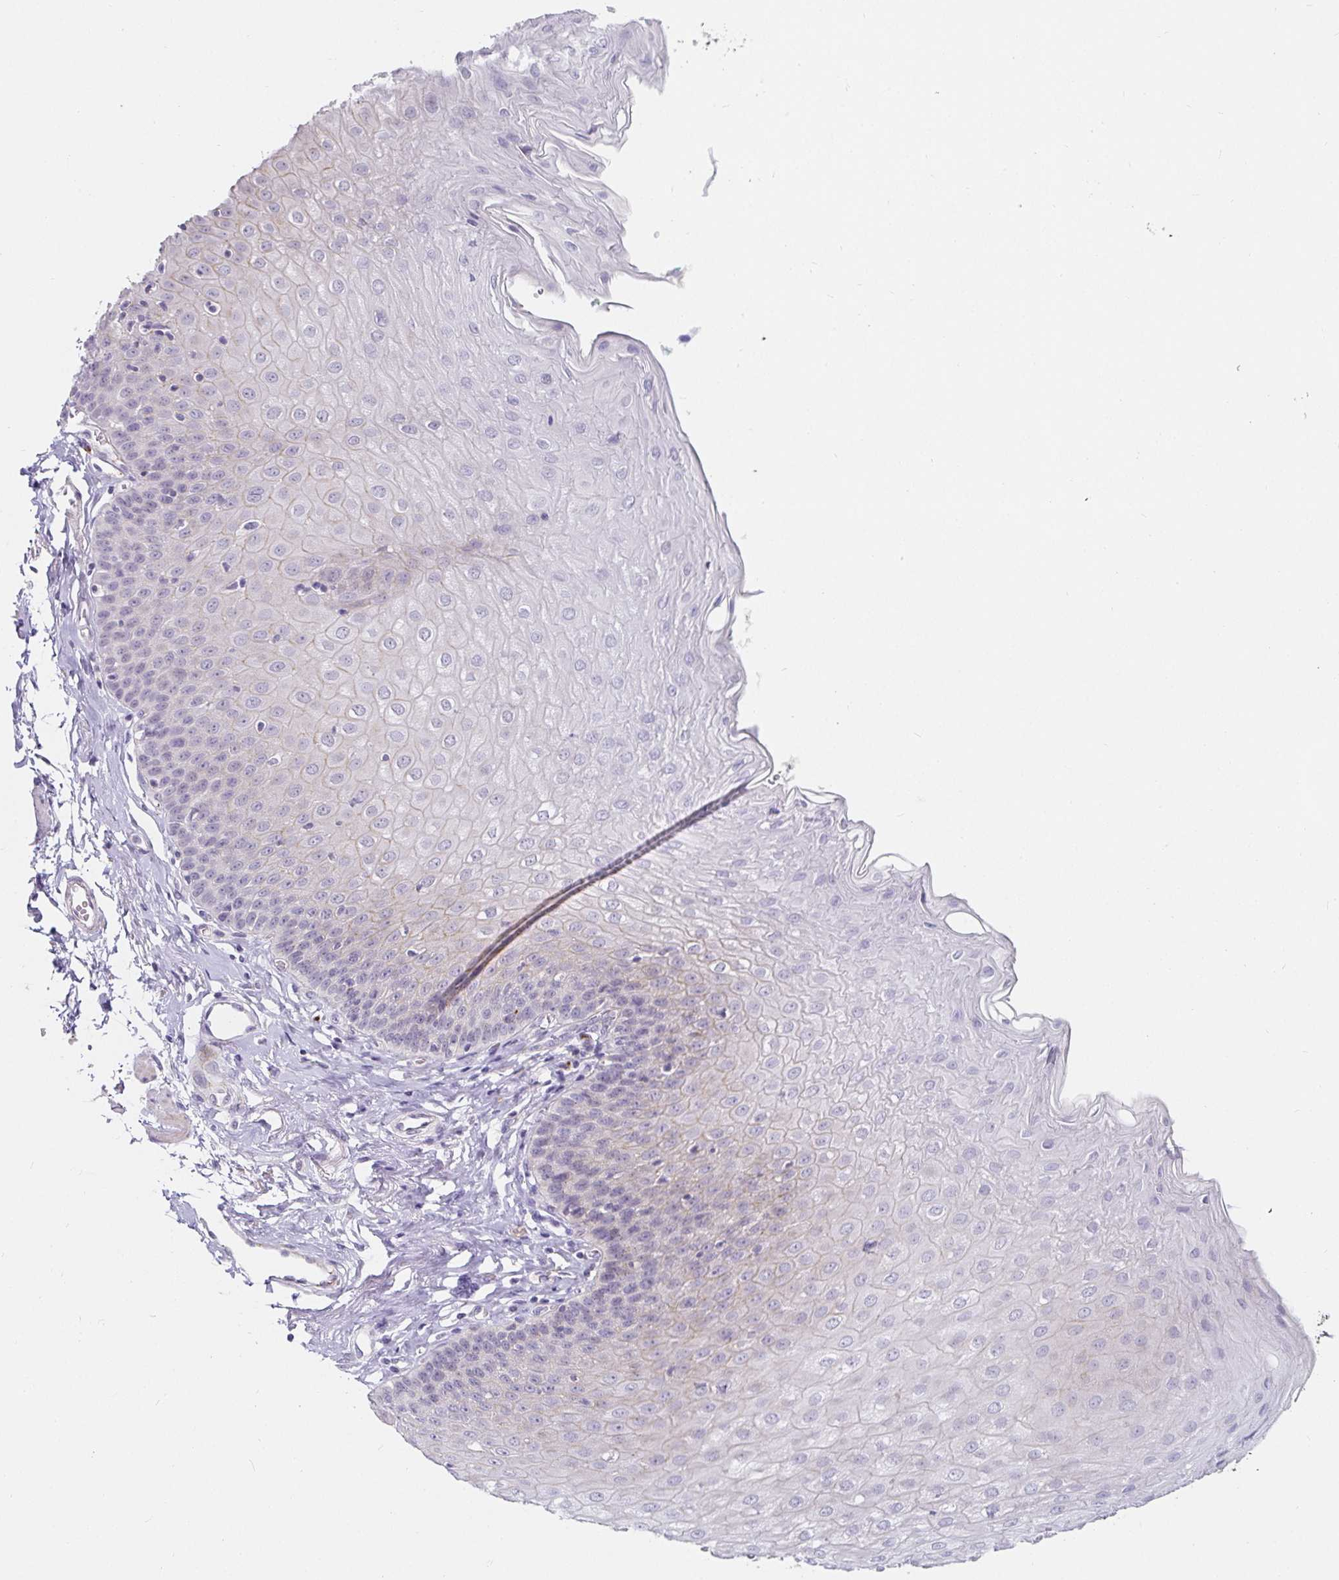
{"staining": {"intensity": "negative", "quantity": "none", "location": "none"}, "tissue": "esophagus", "cell_type": "Squamous epithelial cells", "image_type": "normal", "snomed": [{"axis": "morphology", "description": "Normal tissue, NOS"}, {"axis": "topography", "description": "Esophagus"}], "caption": "Histopathology image shows no significant protein positivity in squamous epithelial cells of benign esophagus.", "gene": "PDX1", "patient": {"sex": "female", "age": 81}}